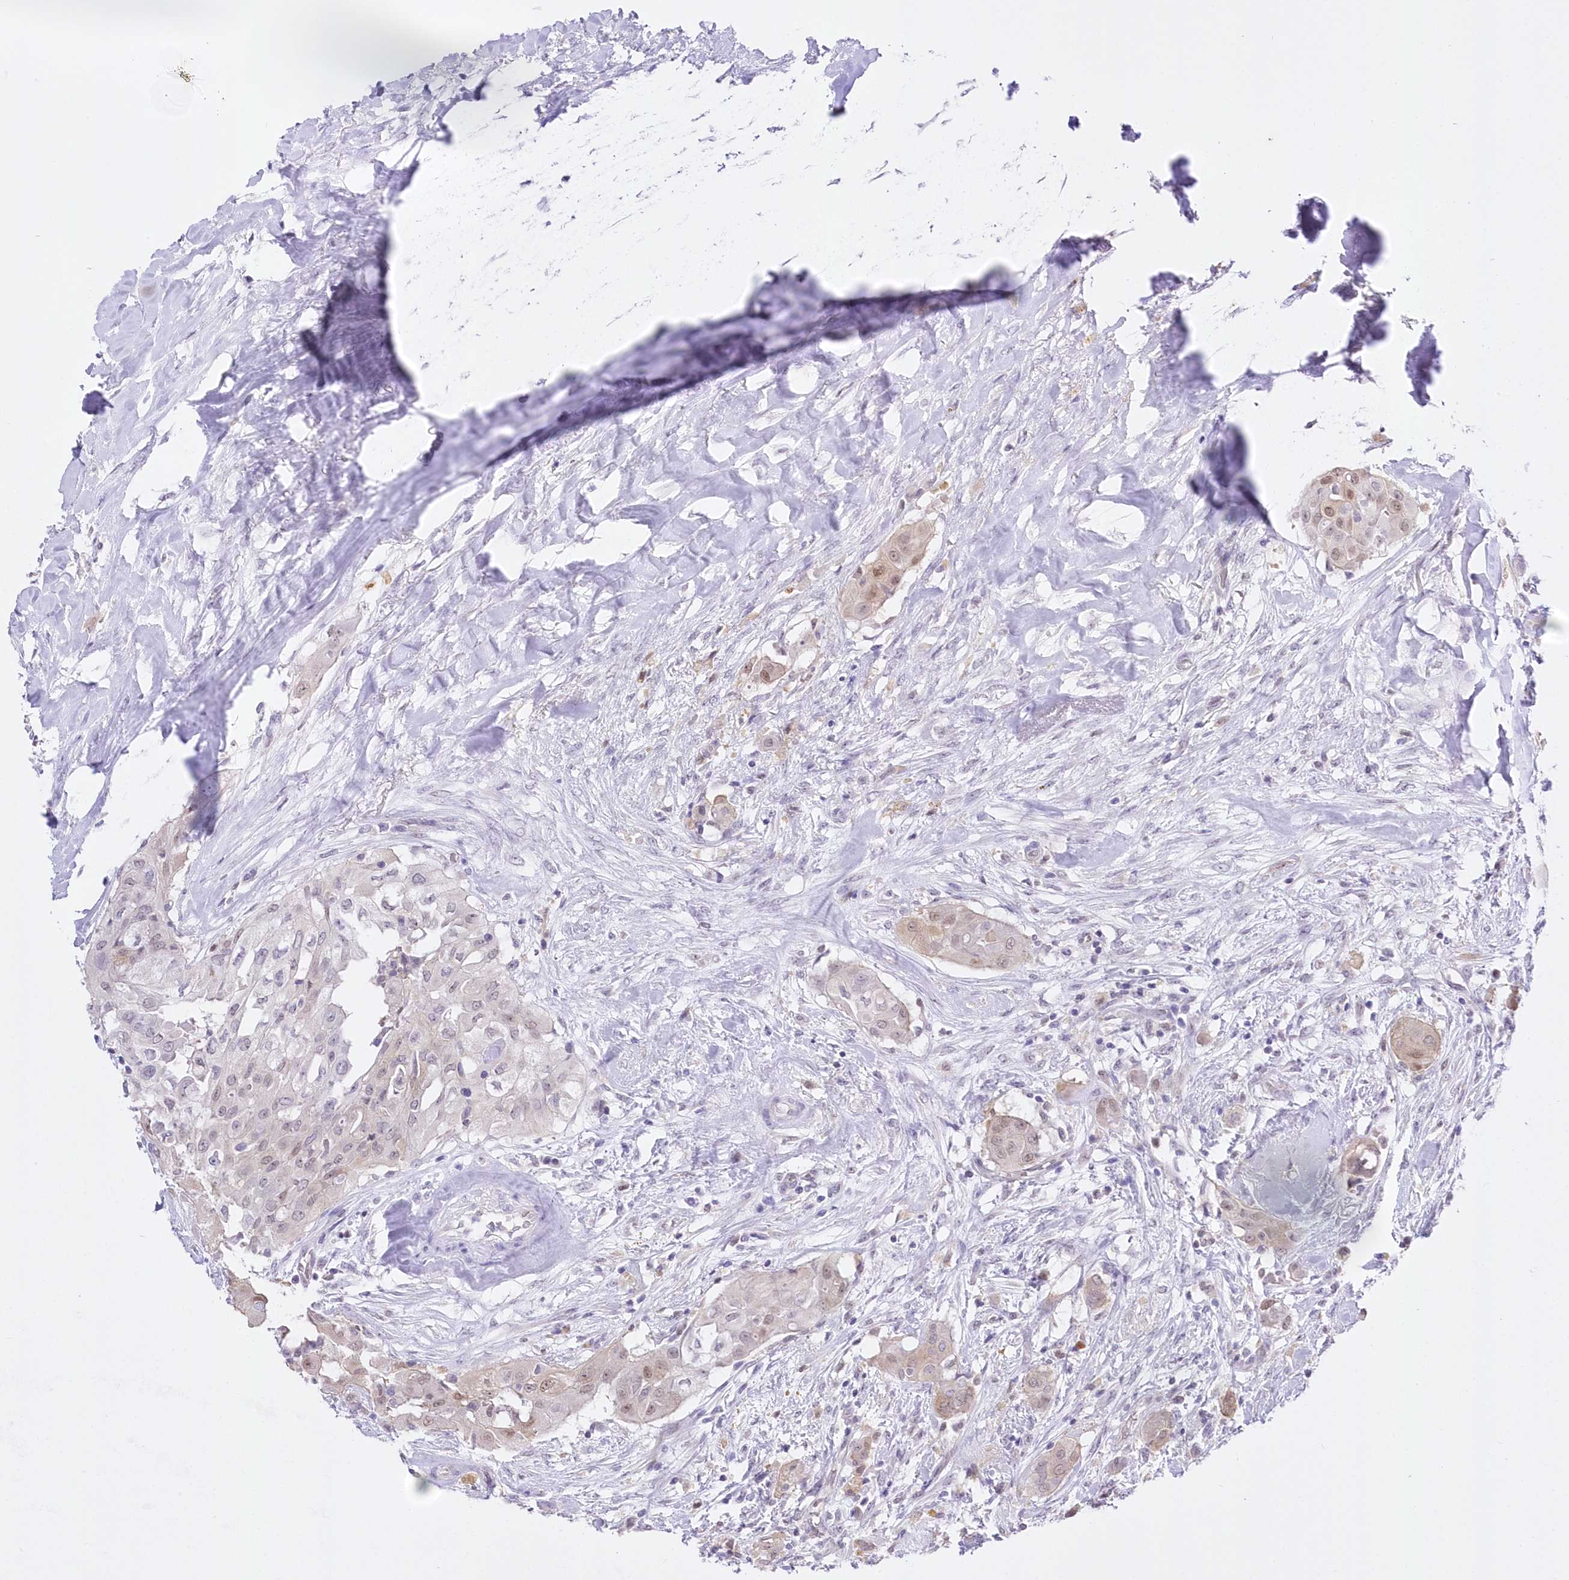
{"staining": {"intensity": "weak", "quantity": "<25%", "location": "cytoplasmic/membranous,nuclear"}, "tissue": "thyroid cancer", "cell_type": "Tumor cells", "image_type": "cancer", "snomed": [{"axis": "morphology", "description": "Papillary adenocarcinoma, NOS"}, {"axis": "topography", "description": "Thyroid gland"}], "caption": "A histopathology image of papillary adenocarcinoma (thyroid) stained for a protein shows no brown staining in tumor cells. (DAB (3,3'-diaminobenzidine) immunohistochemistry with hematoxylin counter stain).", "gene": "UBA6", "patient": {"sex": "female", "age": 59}}